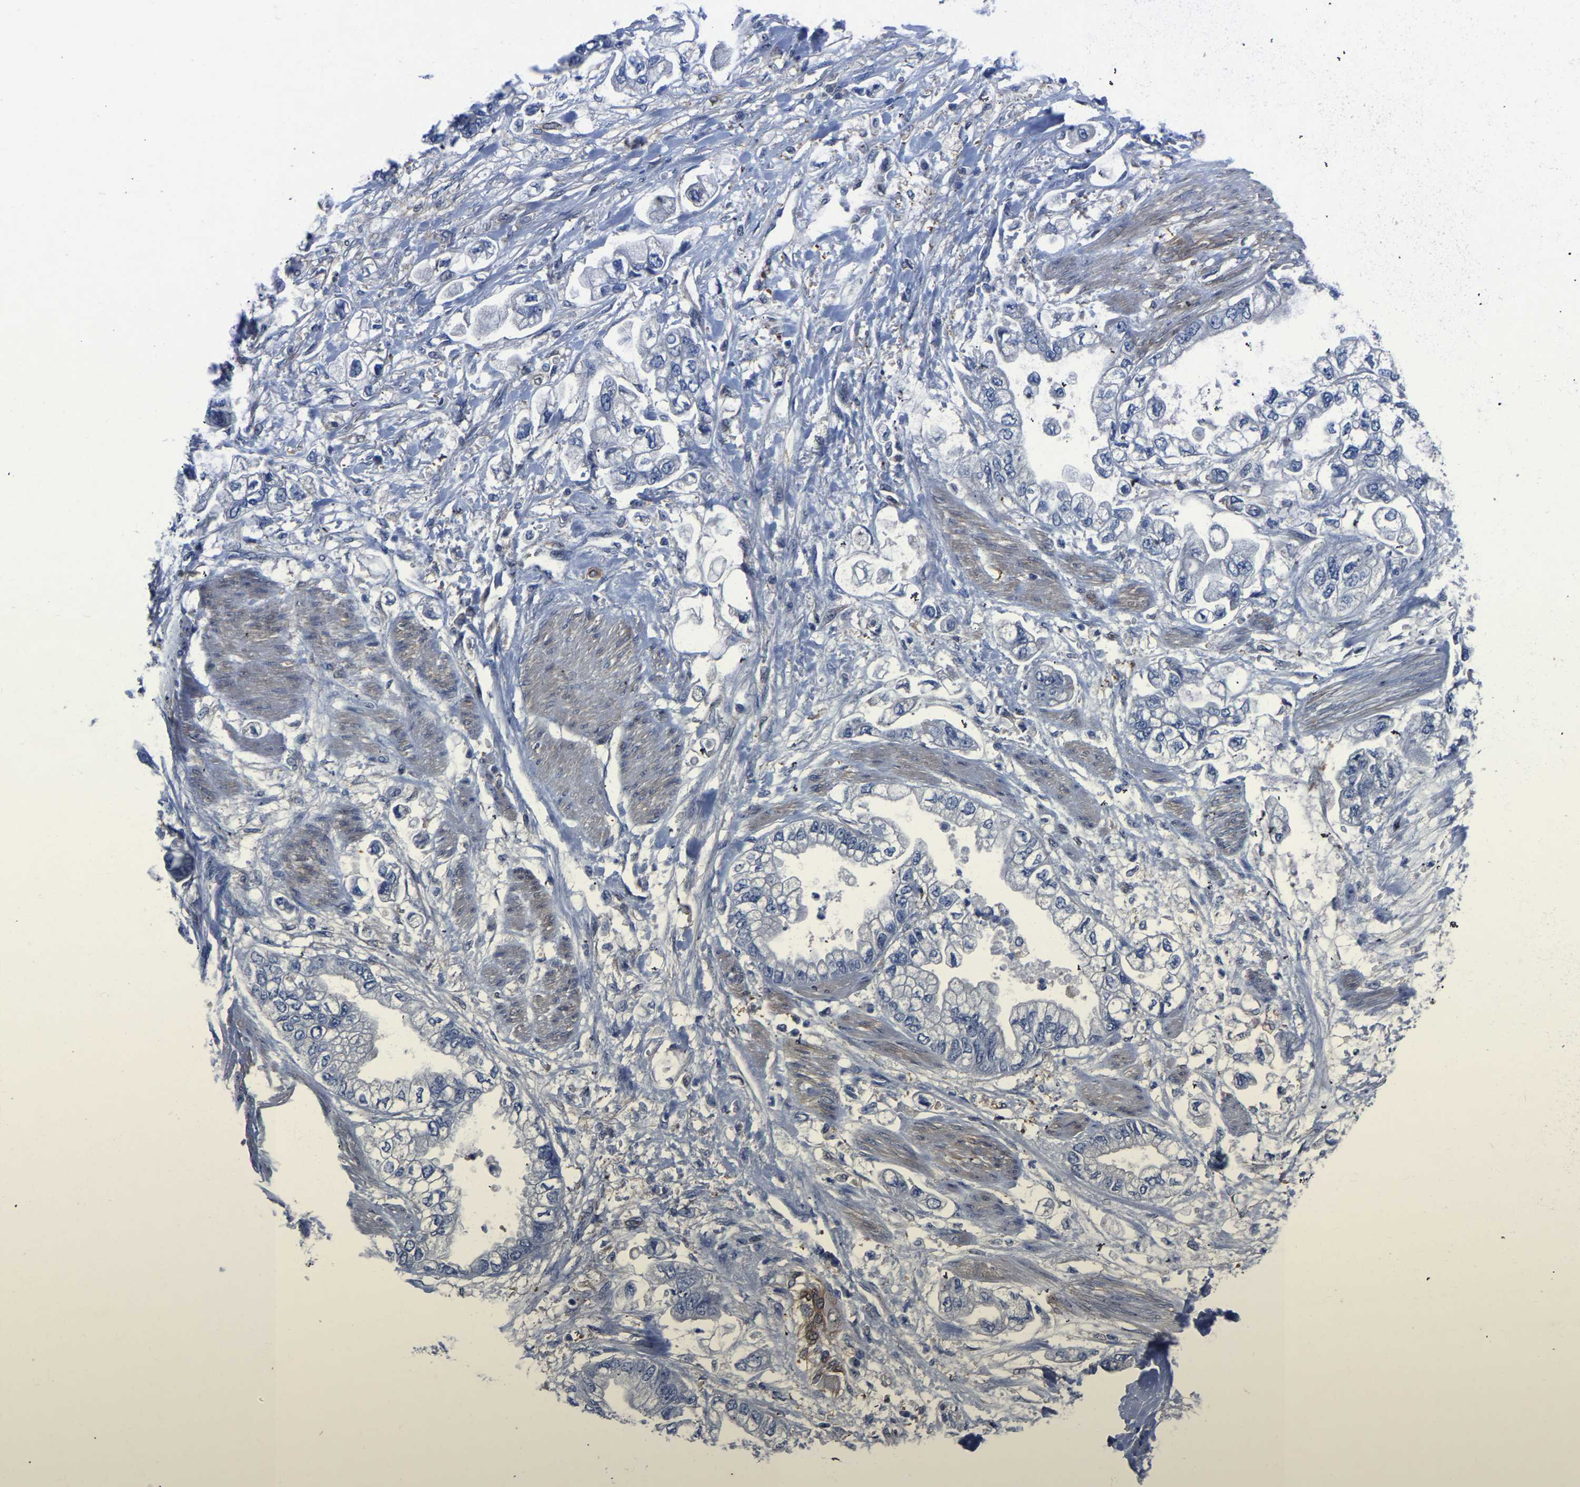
{"staining": {"intensity": "negative", "quantity": "none", "location": "none"}, "tissue": "stomach cancer", "cell_type": "Tumor cells", "image_type": "cancer", "snomed": [{"axis": "morphology", "description": "Normal tissue, NOS"}, {"axis": "morphology", "description": "Adenocarcinoma, NOS"}, {"axis": "topography", "description": "Stomach"}], "caption": "The immunohistochemistry (IHC) photomicrograph has no significant expression in tumor cells of stomach adenocarcinoma tissue. (DAB (3,3'-diaminobenzidine) IHC, high magnification).", "gene": "ATG2B", "patient": {"sex": "male", "age": 62}}